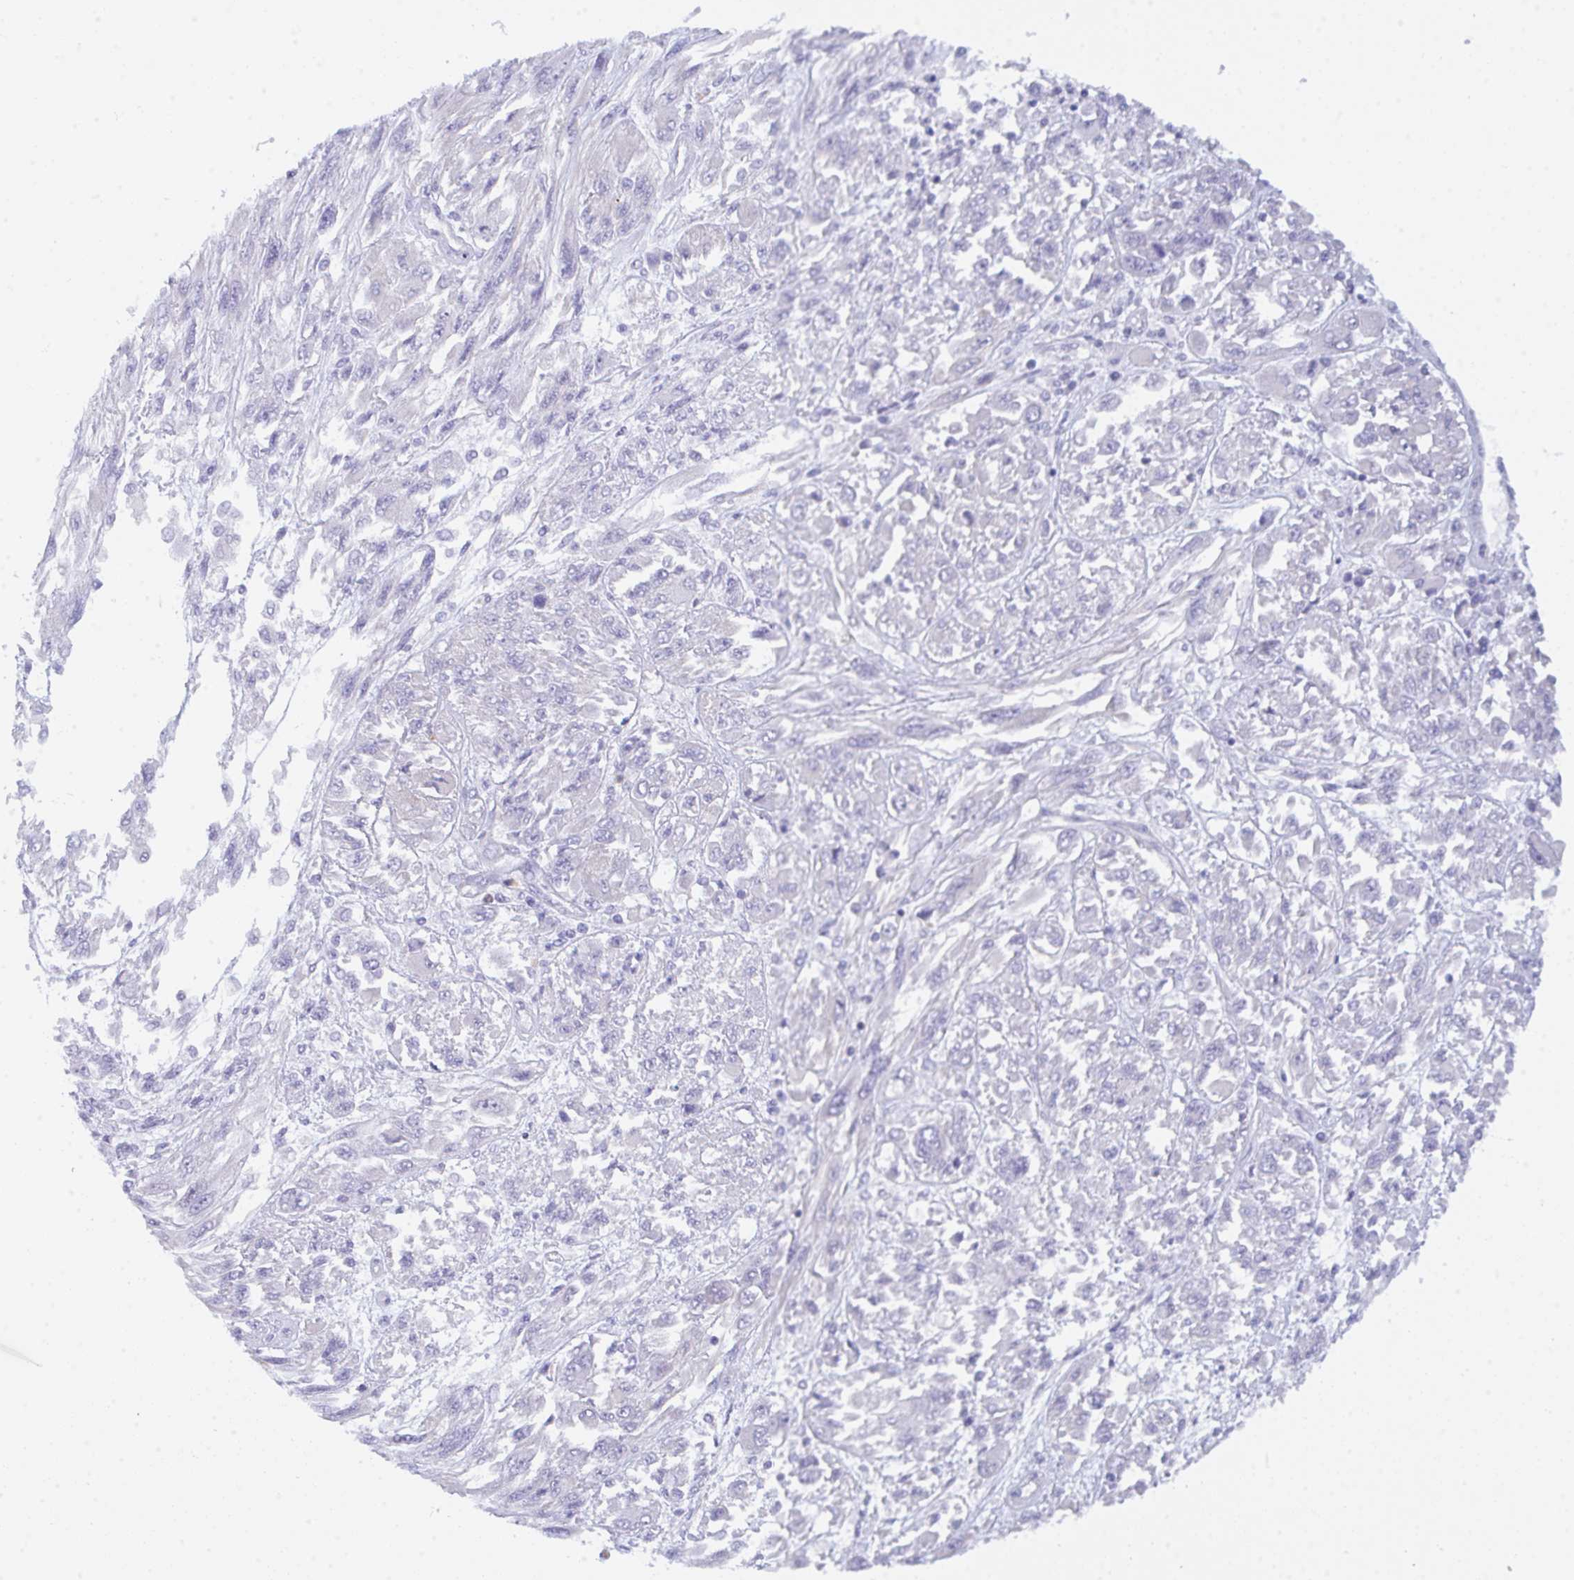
{"staining": {"intensity": "negative", "quantity": "none", "location": "none"}, "tissue": "melanoma", "cell_type": "Tumor cells", "image_type": "cancer", "snomed": [{"axis": "morphology", "description": "Malignant melanoma, NOS"}, {"axis": "topography", "description": "Skin"}], "caption": "Tumor cells show no significant expression in malignant melanoma.", "gene": "CEP170B", "patient": {"sex": "female", "age": 91}}